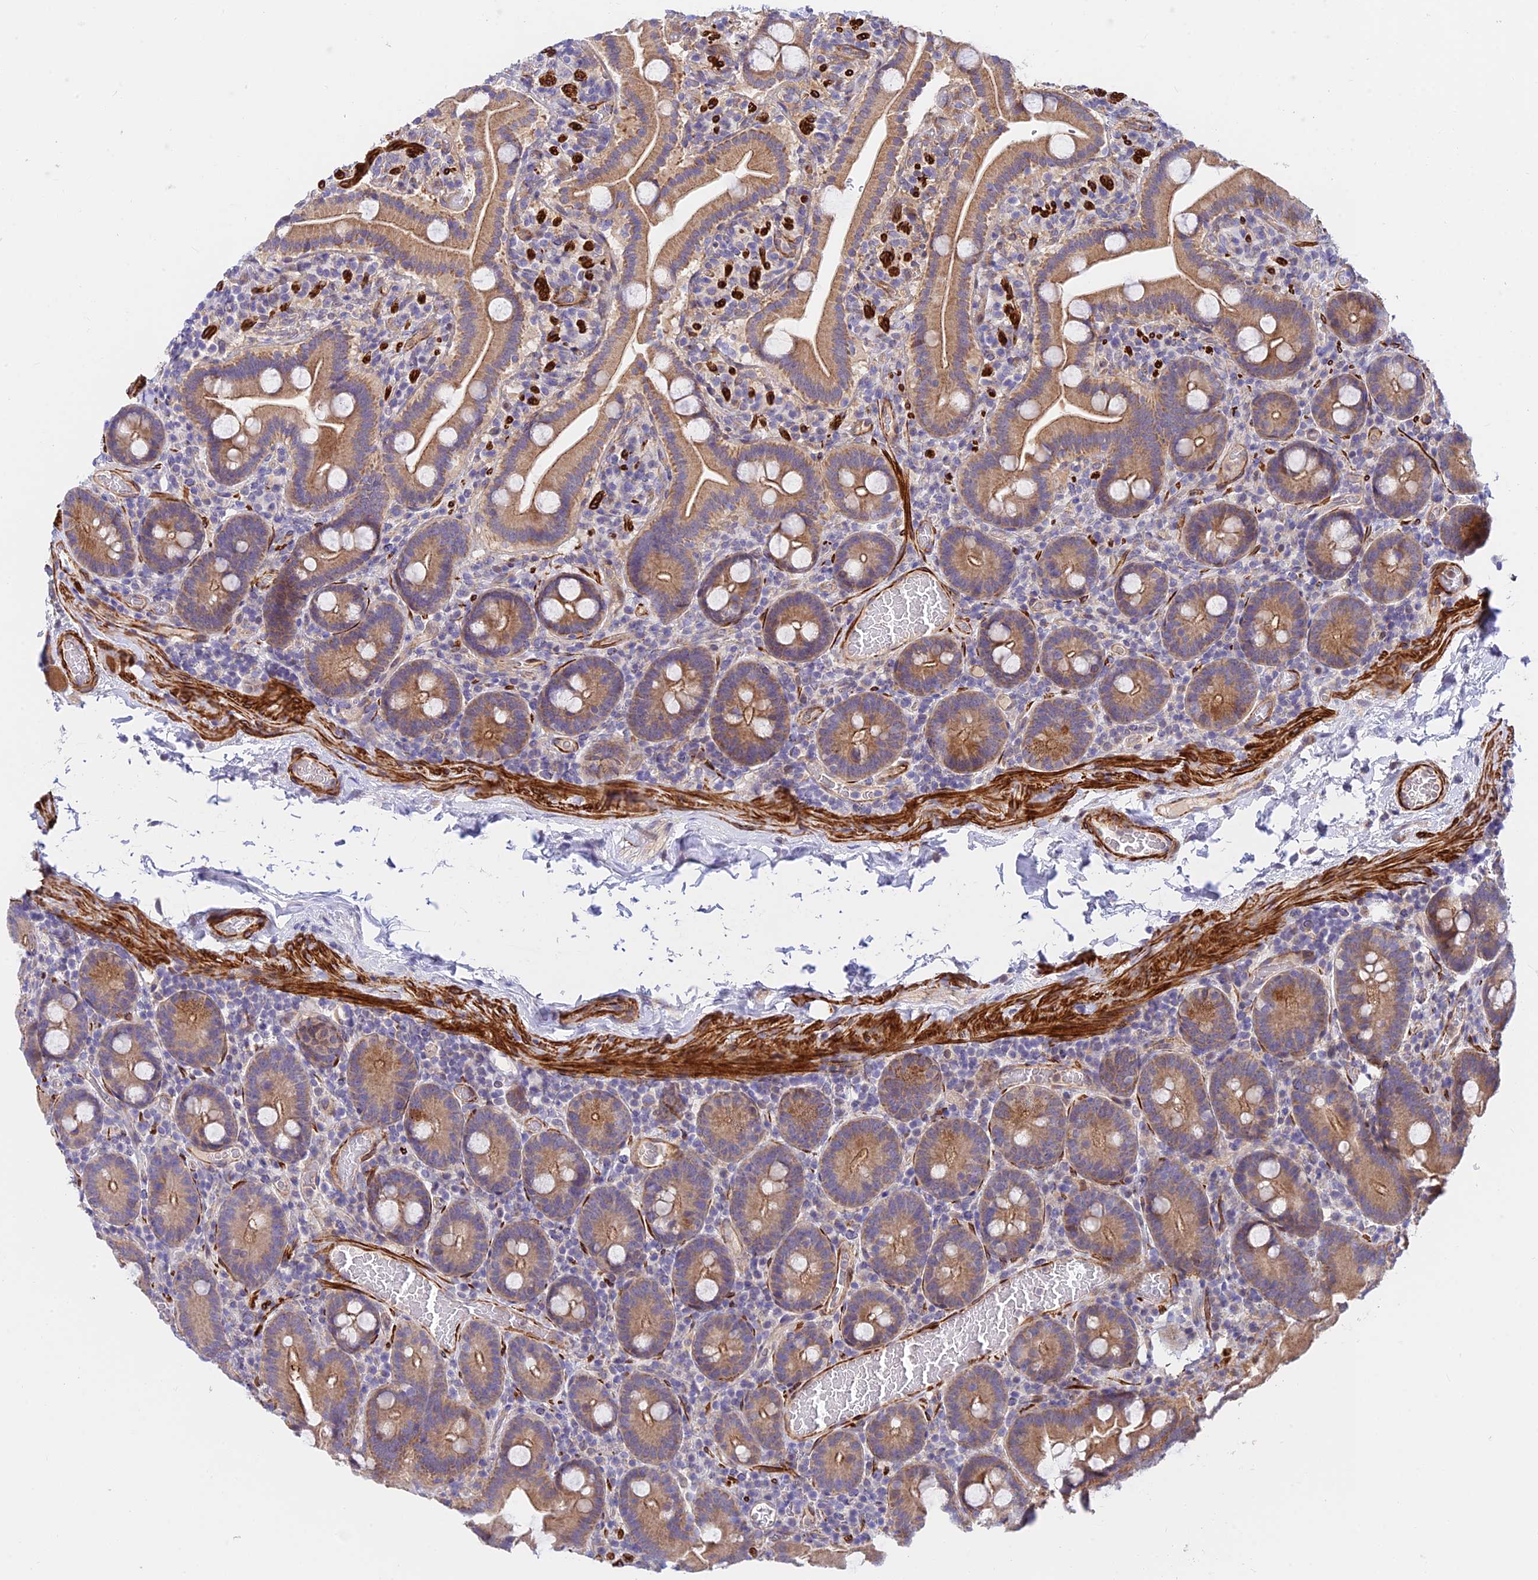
{"staining": {"intensity": "moderate", "quantity": ">75%", "location": "cytoplasmic/membranous"}, "tissue": "duodenum", "cell_type": "Glandular cells", "image_type": "normal", "snomed": [{"axis": "morphology", "description": "Normal tissue, NOS"}, {"axis": "topography", "description": "Duodenum"}], "caption": "Immunohistochemistry (IHC) (DAB (3,3'-diaminobenzidine)) staining of unremarkable duodenum demonstrates moderate cytoplasmic/membranous protein staining in about >75% of glandular cells.", "gene": "ANKRD50", "patient": {"sex": "male", "age": 55}}